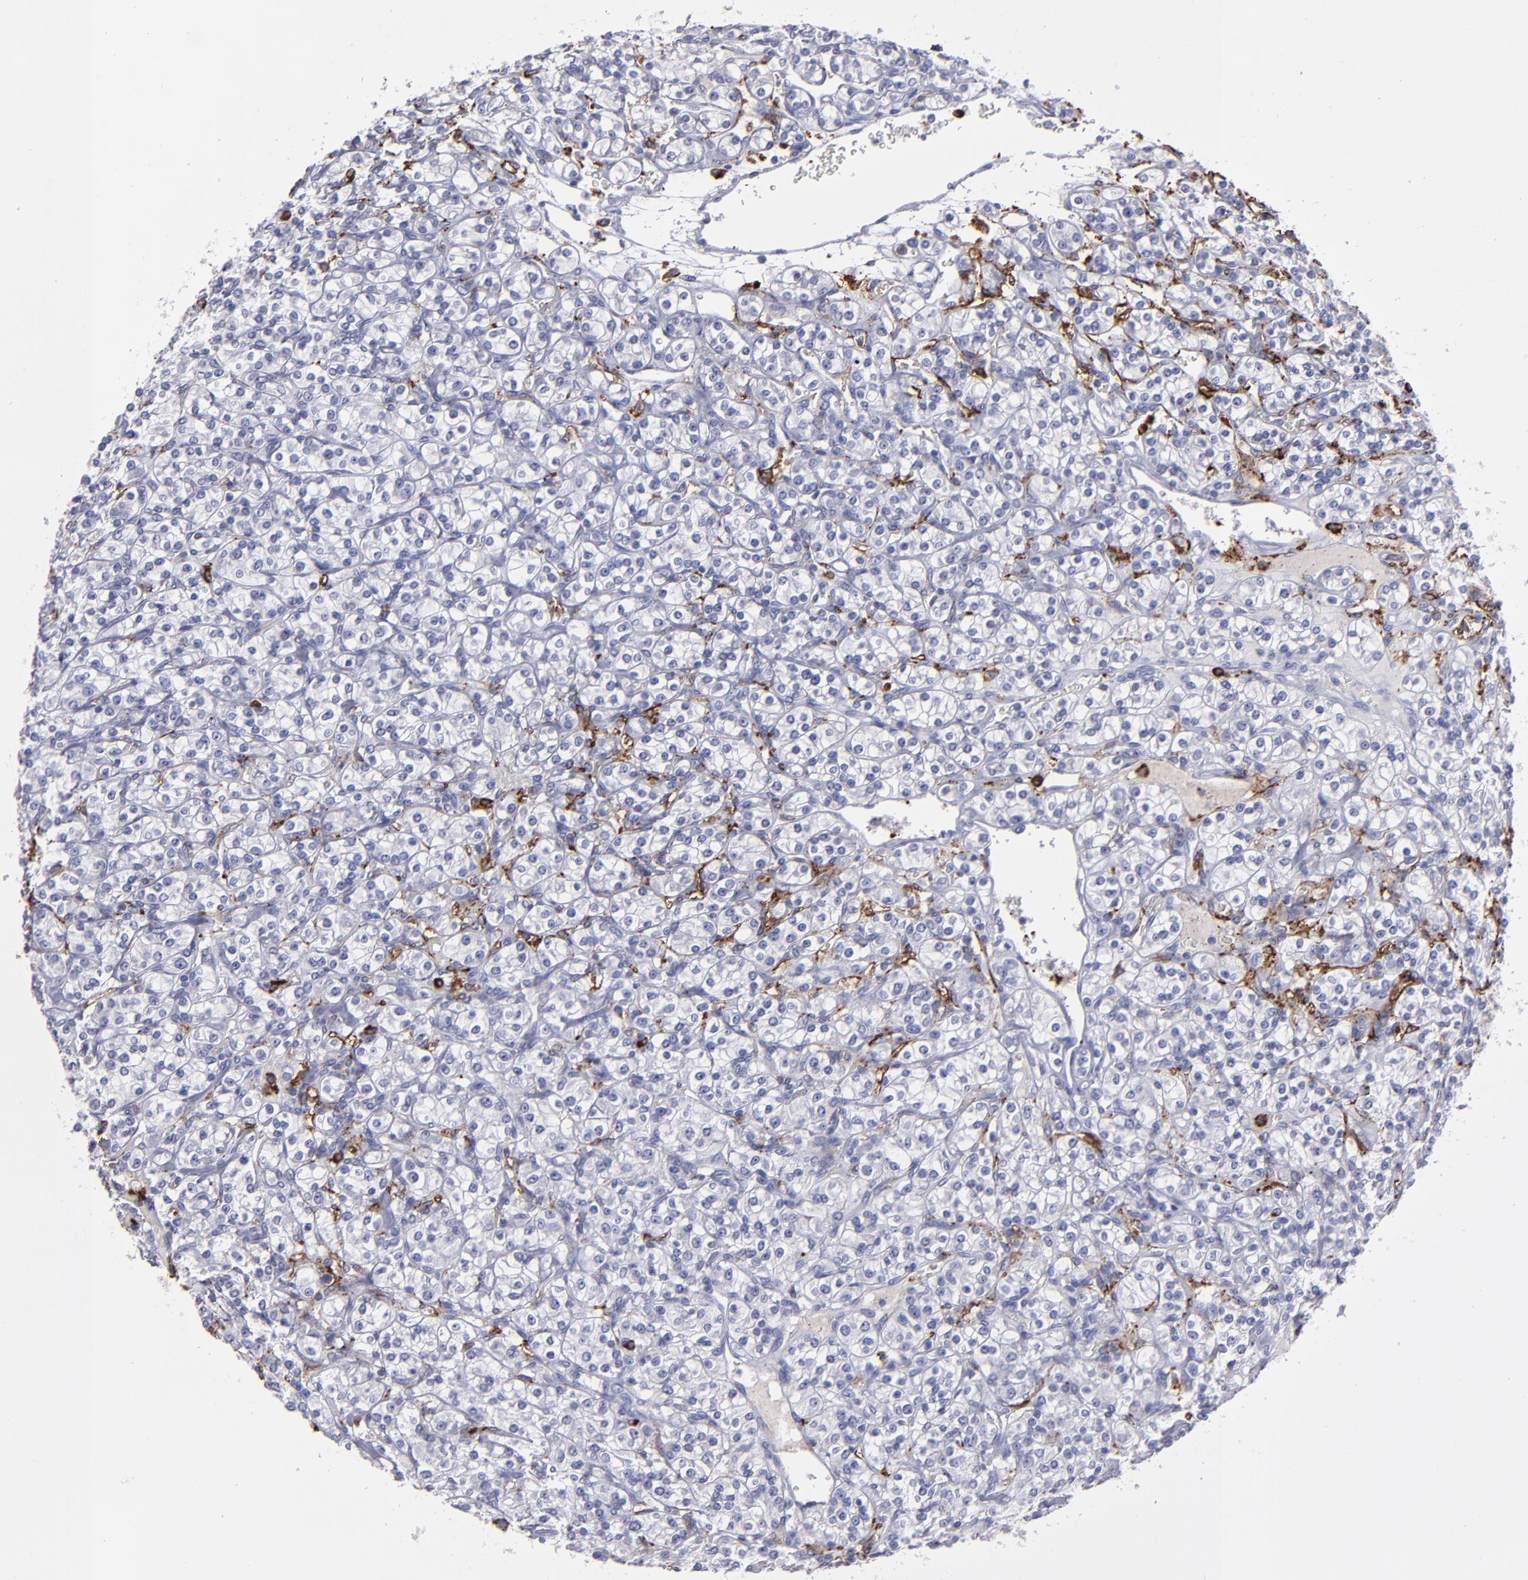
{"staining": {"intensity": "negative", "quantity": "none", "location": "none"}, "tissue": "renal cancer", "cell_type": "Tumor cells", "image_type": "cancer", "snomed": [{"axis": "morphology", "description": "Adenocarcinoma, NOS"}, {"axis": "topography", "description": "Kidney"}], "caption": "An immunohistochemistry (IHC) image of renal cancer (adenocarcinoma) is shown. There is no staining in tumor cells of renal cancer (adenocarcinoma).", "gene": "CD36", "patient": {"sex": "male", "age": 77}}